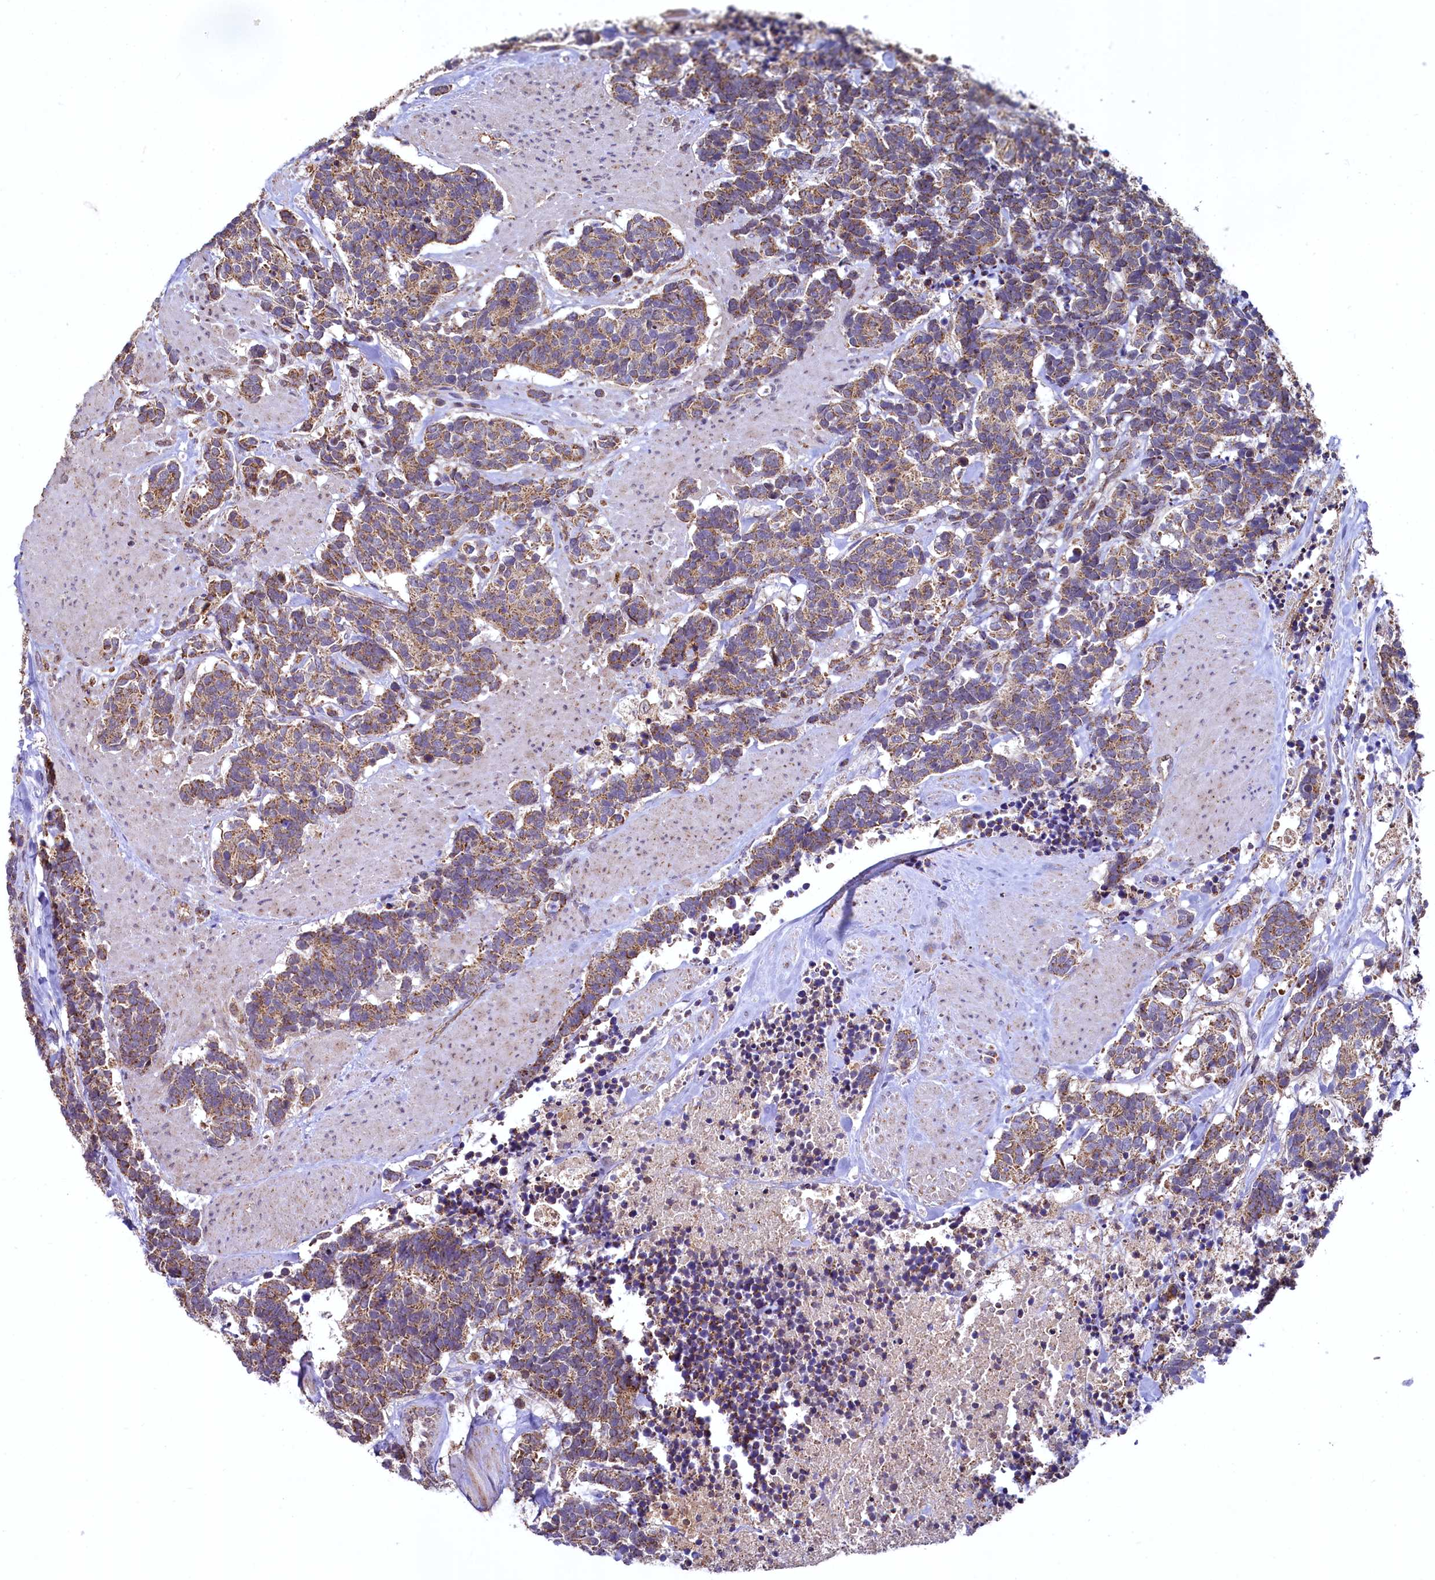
{"staining": {"intensity": "moderate", "quantity": ">75%", "location": "cytoplasmic/membranous"}, "tissue": "carcinoid", "cell_type": "Tumor cells", "image_type": "cancer", "snomed": [{"axis": "morphology", "description": "Carcinoma, NOS"}, {"axis": "morphology", "description": "Carcinoid, malignant, NOS"}, {"axis": "topography", "description": "Urinary bladder"}], "caption": "Protein staining demonstrates moderate cytoplasmic/membranous staining in approximately >75% of tumor cells in carcinoid.", "gene": "METTL4", "patient": {"sex": "male", "age": 57}}